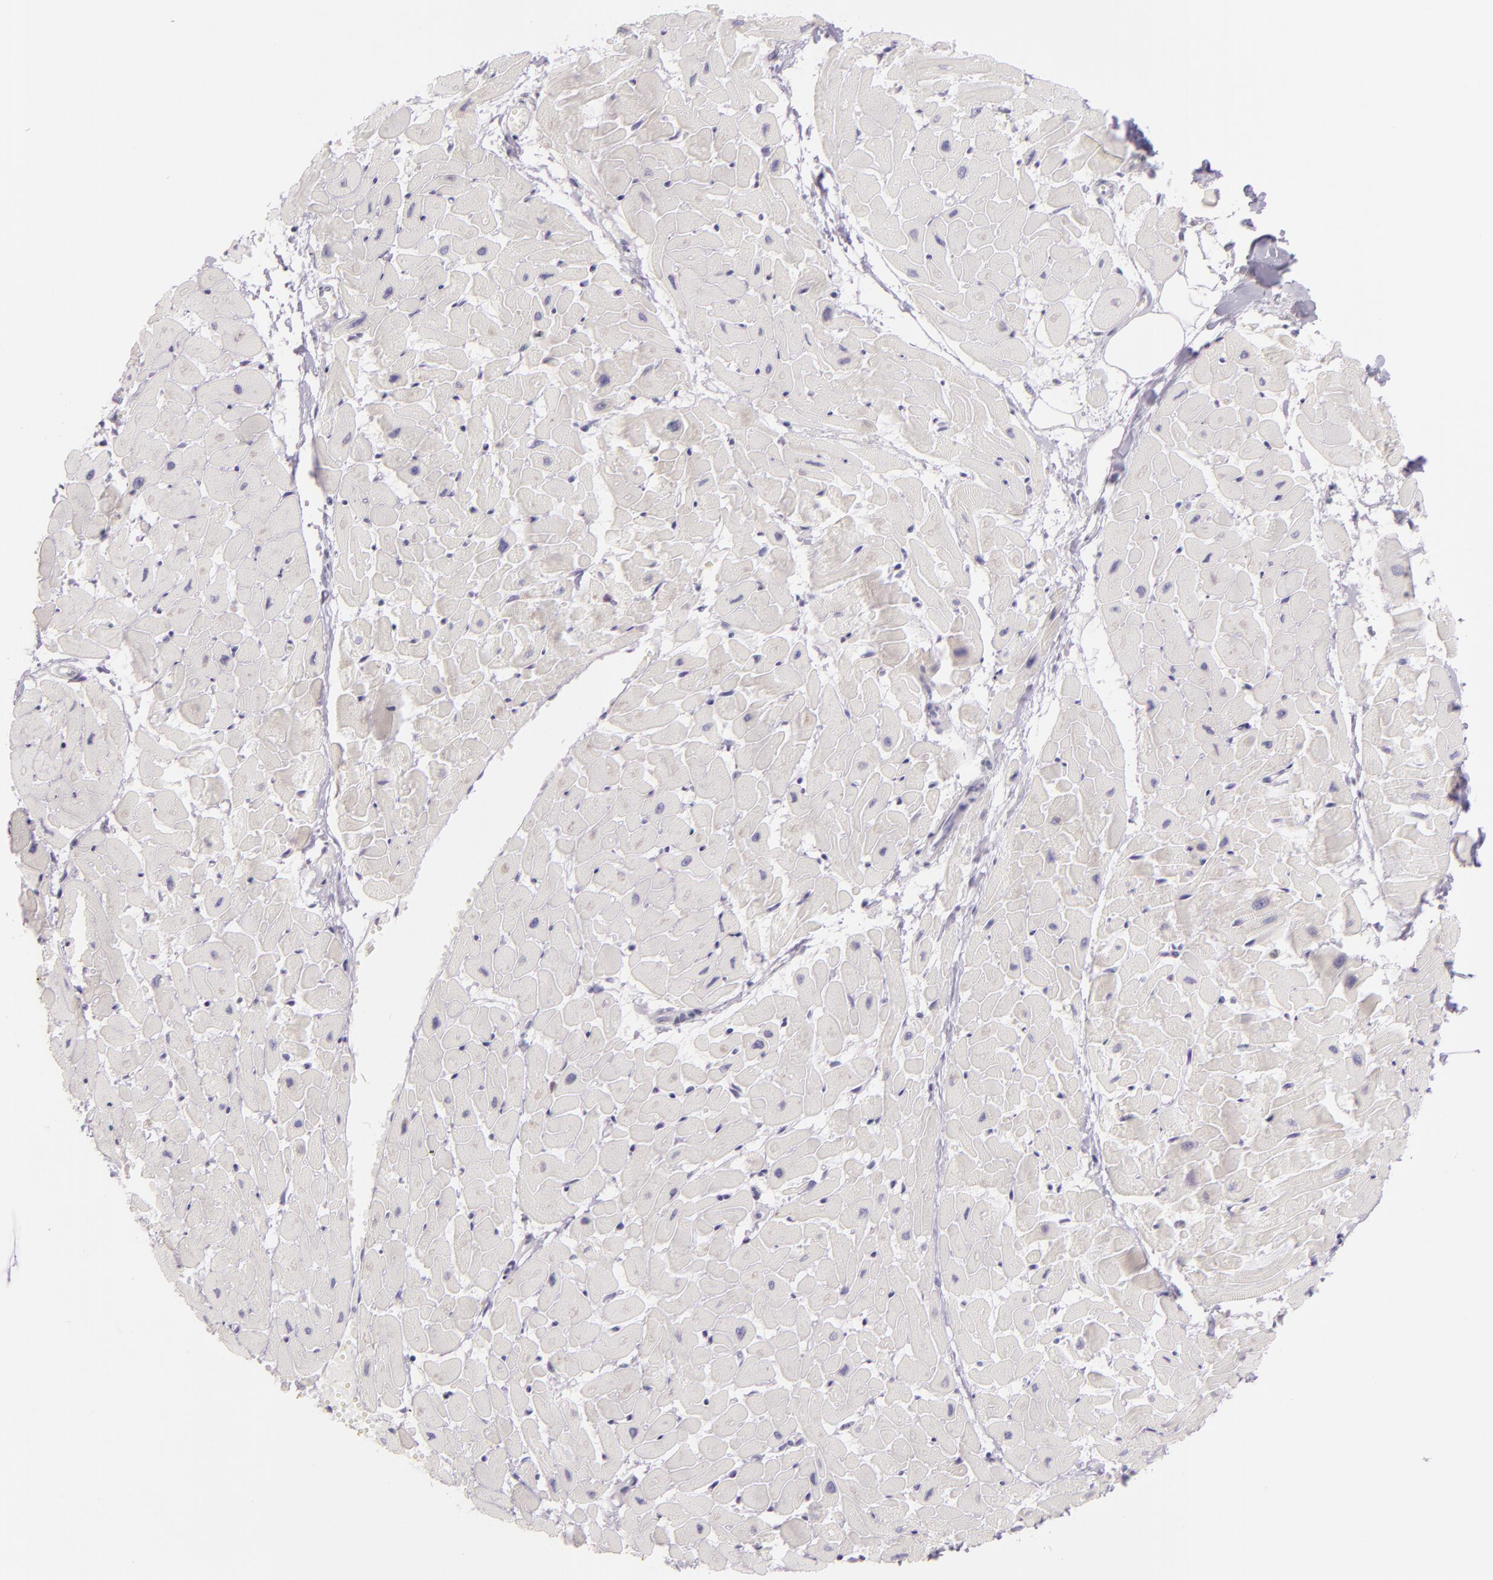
{"staining": {"intensity": "negative", "quantity": "none", "location": "none"}, "tissue": "heart muscle", "cell_type": "Cardiomyocytes", "image_type": "normal", "snomed": [{"axis": "morphology", "description": "Normal tissue, NOS"}, {"axis": "topography", "description": "Heart"}], "caption": "Cardiomyocytes are negative for brown protein staining in unremarkable heart muscle. The staining is performed using DAB brown chromogen with nuclei counter-stained in using hematoxylin.", "gene": "CBS", "patient": {"sex": "female", "age": 19}}